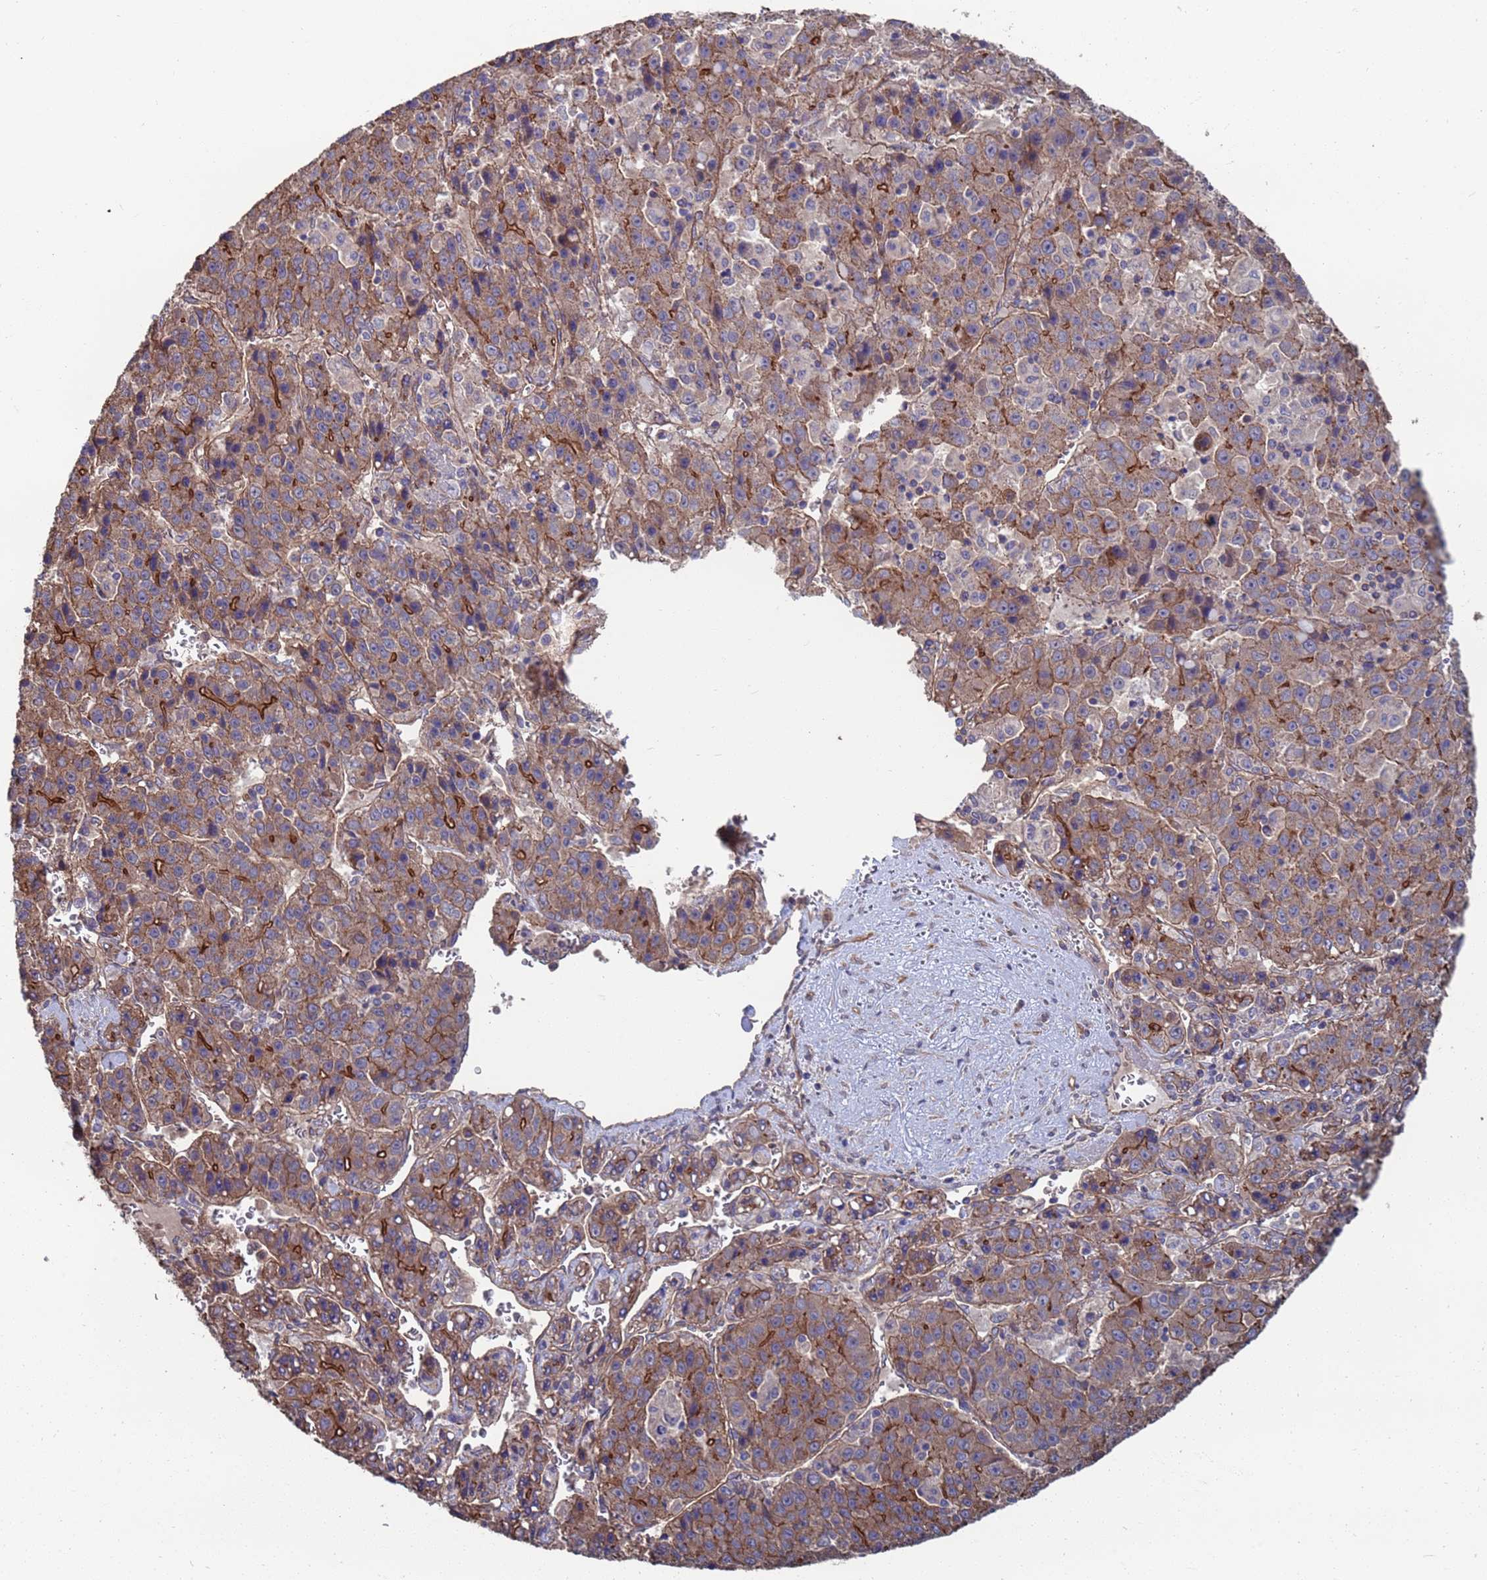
{"staining": {"intensity": "strong", "quantity": "<25%", "location": "cytoplasmic/membranous"}, "tissue": "liver cancer", "cell_type": "Tumor cells", "image_type": "cancer", "snomed": [{"axis": "morphology", "description": "Carcinoma, Hepatocellular, NOS"}, {"axis": "topography", "description": "Liver"}], "caption": "Liver hepatocellular carcinoma was stained to show a protein in brown. There is medium levels of strong cytoplasmic/membranous staining in about <25% of tumor cells.", "gene": "NDUFAF6", "patient": {"sex": "female", "age": 53}}